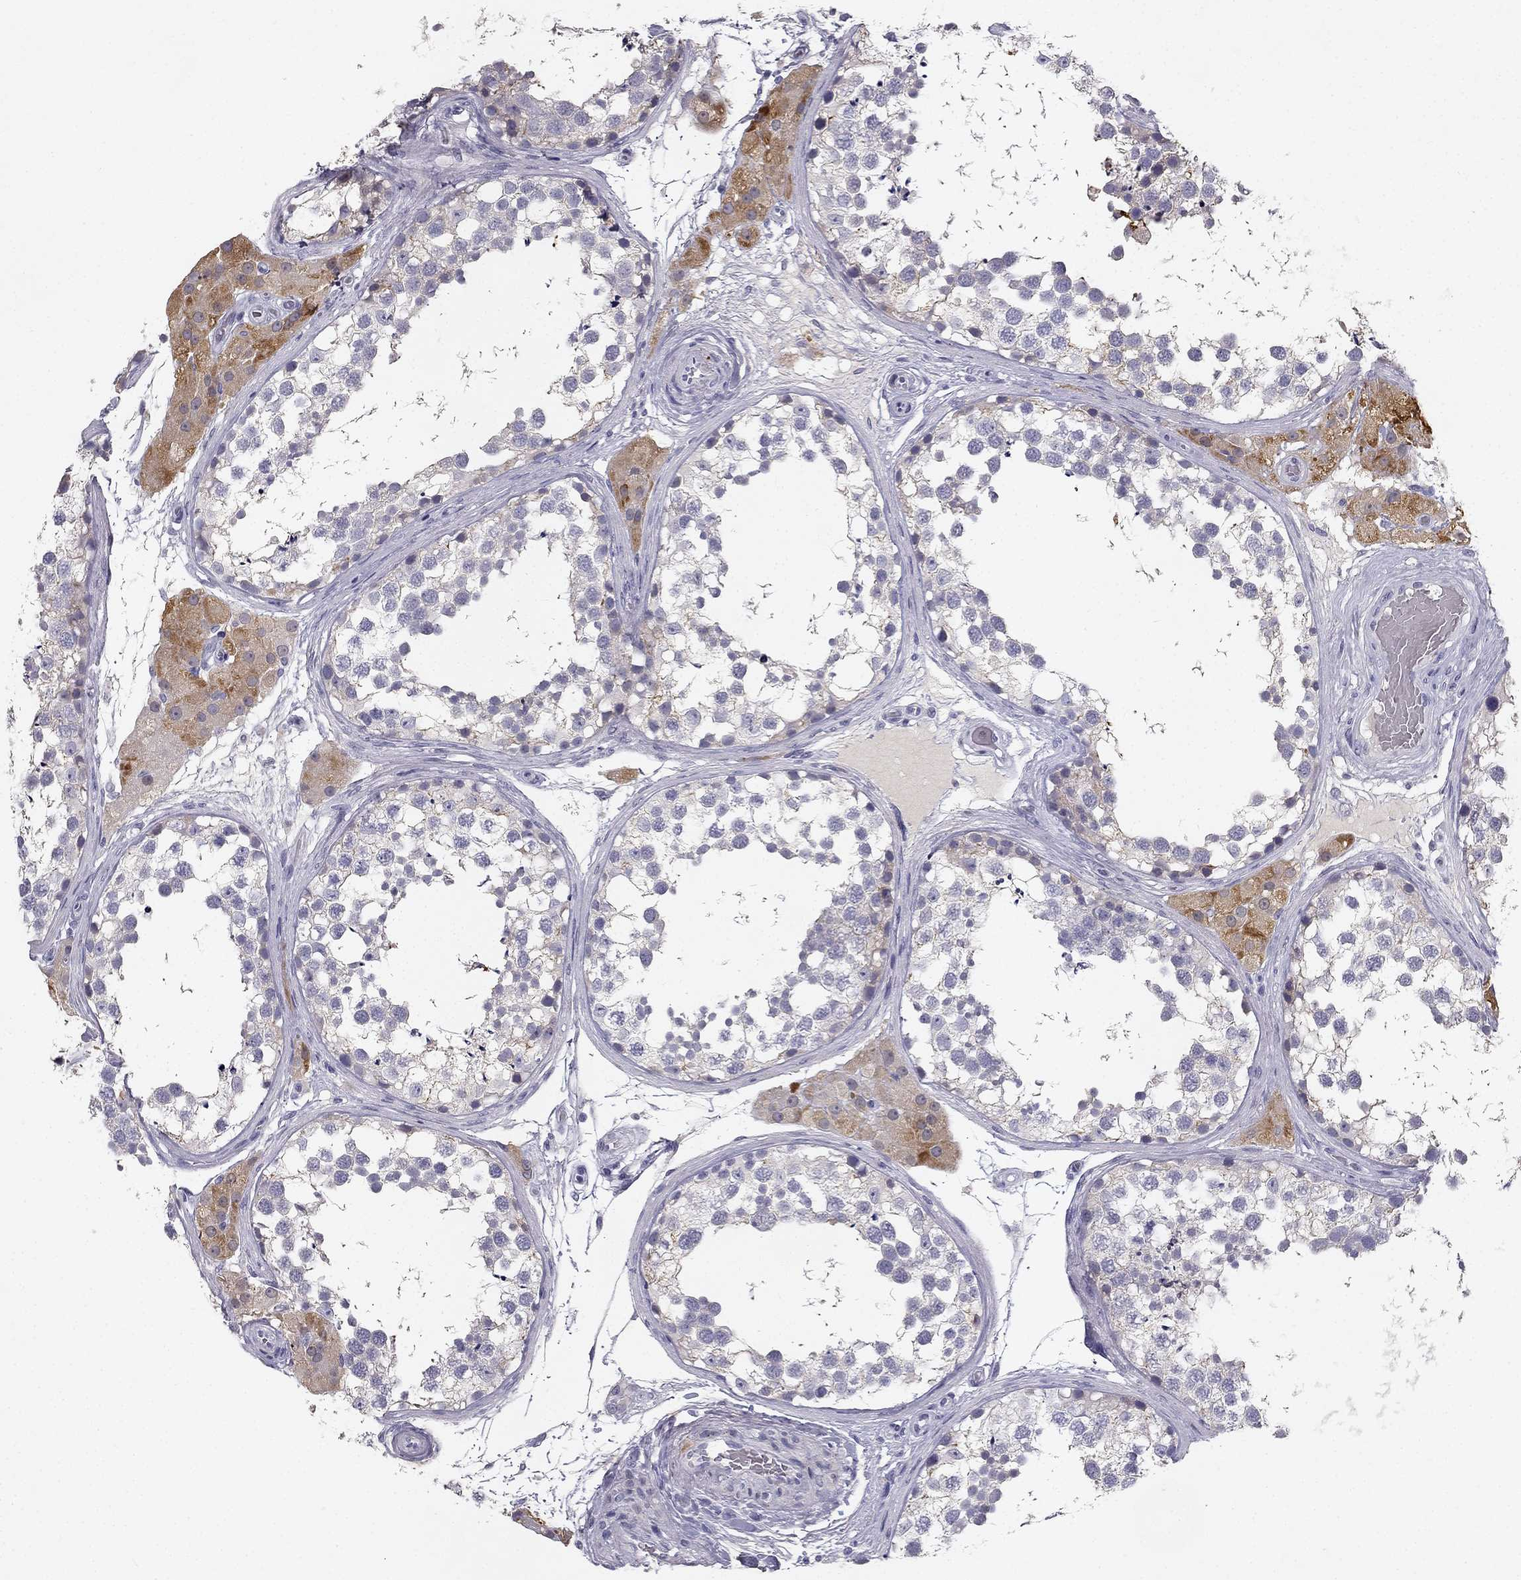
{"staining": {"intensity": "moderate", "quantity": "<25%", "location": "cytoplasmic/membranous"}, "tissue": "testis", "cell_type": "Cells in seminiferous ducts", "image_type": "normal", "snomed": [{"axis": "morphology", "description": "Normal tissue, NOS"}, {"axis": "morphology", "description": "Seminoma, NOS"}, {"axis": "topography", "description": "Testis"}], "caption": "Testis stained with immunohistochemistry shows moderate cytoplasmic/membranous expression in about <25% of cells in seminiferous ducts.", "gene": "SLC6A4", "patient": {"sex": "male", "age": 65}}